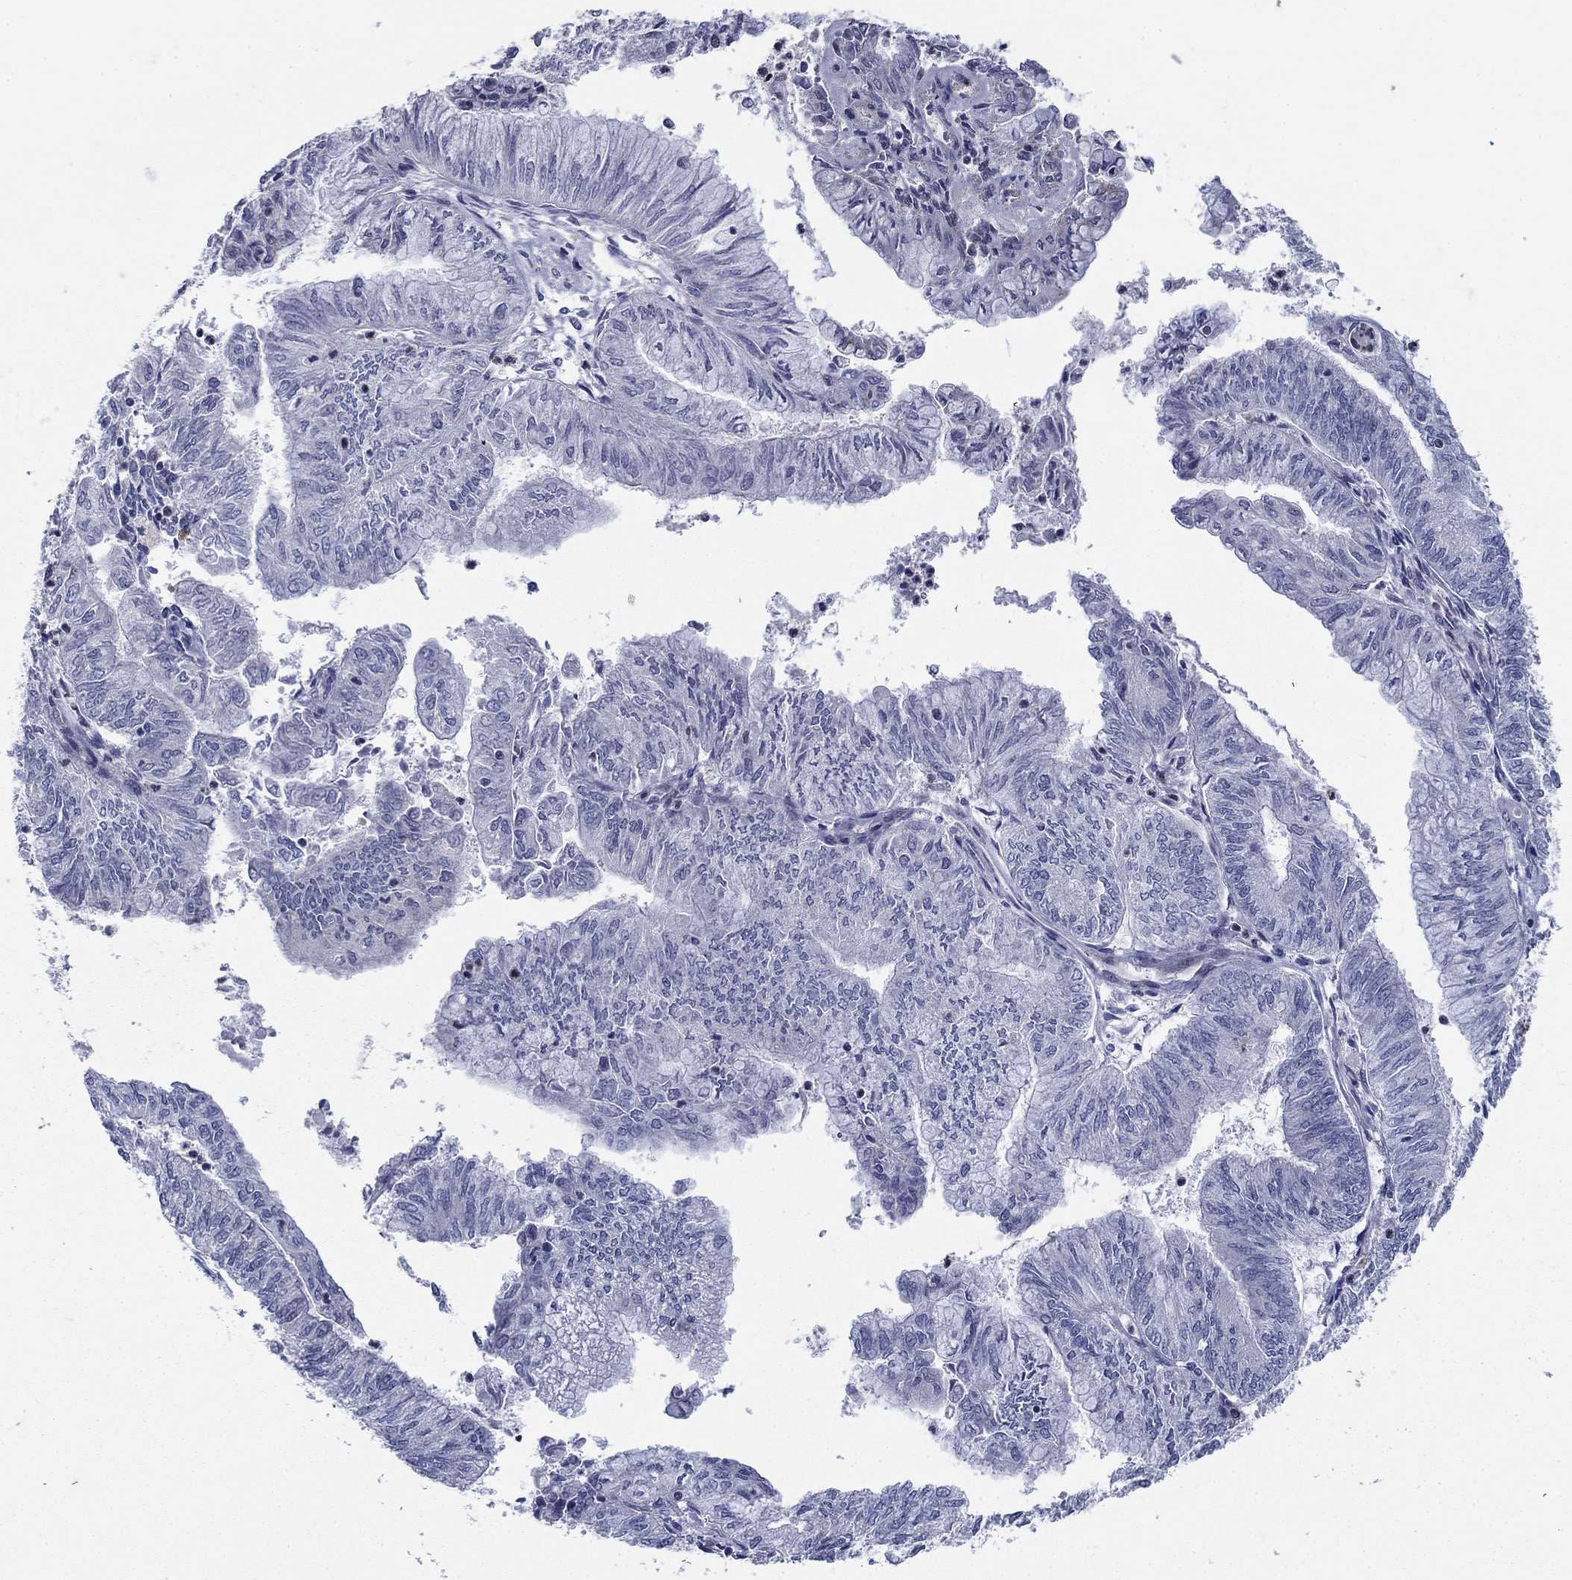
{"staining": {"intensity": "negative", "quantity": "none", "location": "none"}, "tissue": "endometrial cancer", "cell_type": "Tumor cells", "image_type": "cancer", "snomed": [{"axis": "morphology", "description": "Adenocarcinoma, NOS"}, {"axis": "topography", "description": "Endometrium"}], "caption": "Photomicrograph shows no protein positivity in tumor cells of adenocarcinoma (endometrial) tissue.", "gene": "DHRS7", "patient": {"sex": "female", "age": 59}}